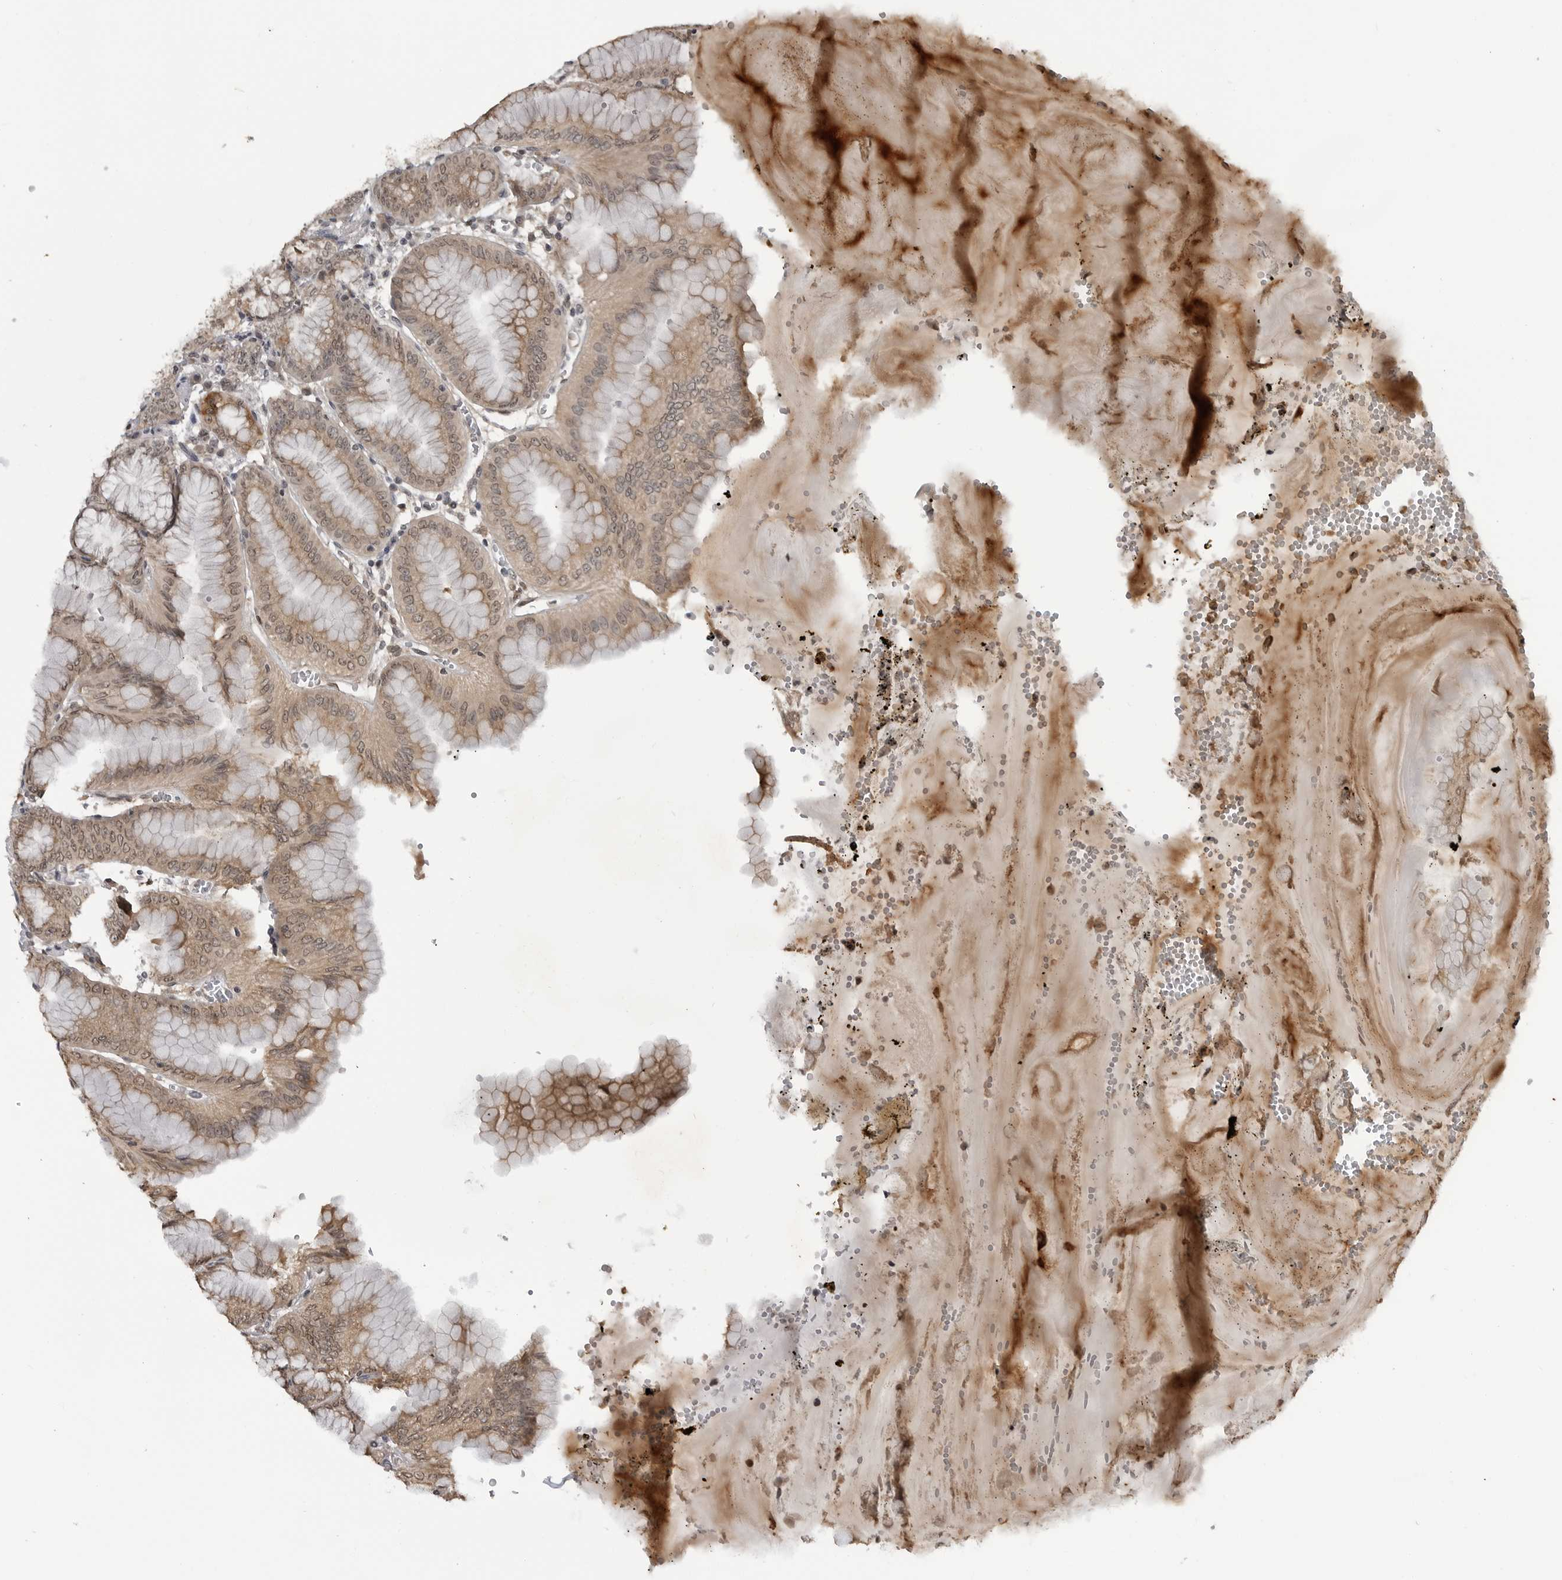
{"staining": {"intensity": "weak", "quantity": "25%-75%", "location": "cytoplasmic/membranous,nuclear"}, "tissue": "stomach", "cell_type": "Glandular cells", "image_type": "normal", "snomed": [{"axis": "morphology", "description": "Normal tissue, NOS"}, {"axis": "topography", "description": "Stomach, lower"}], "caption": "Benign stomach was stained to show a protein in brown. There is low levels of weak cytoplasmic/membranous,nuclear staining in about 25%-75% of glandular cells. (brown staining indicates protein expression, while blue staining denotes nuclei).", "gene": "C8orf58", "patient": {"sex": "male", "age": 71}}